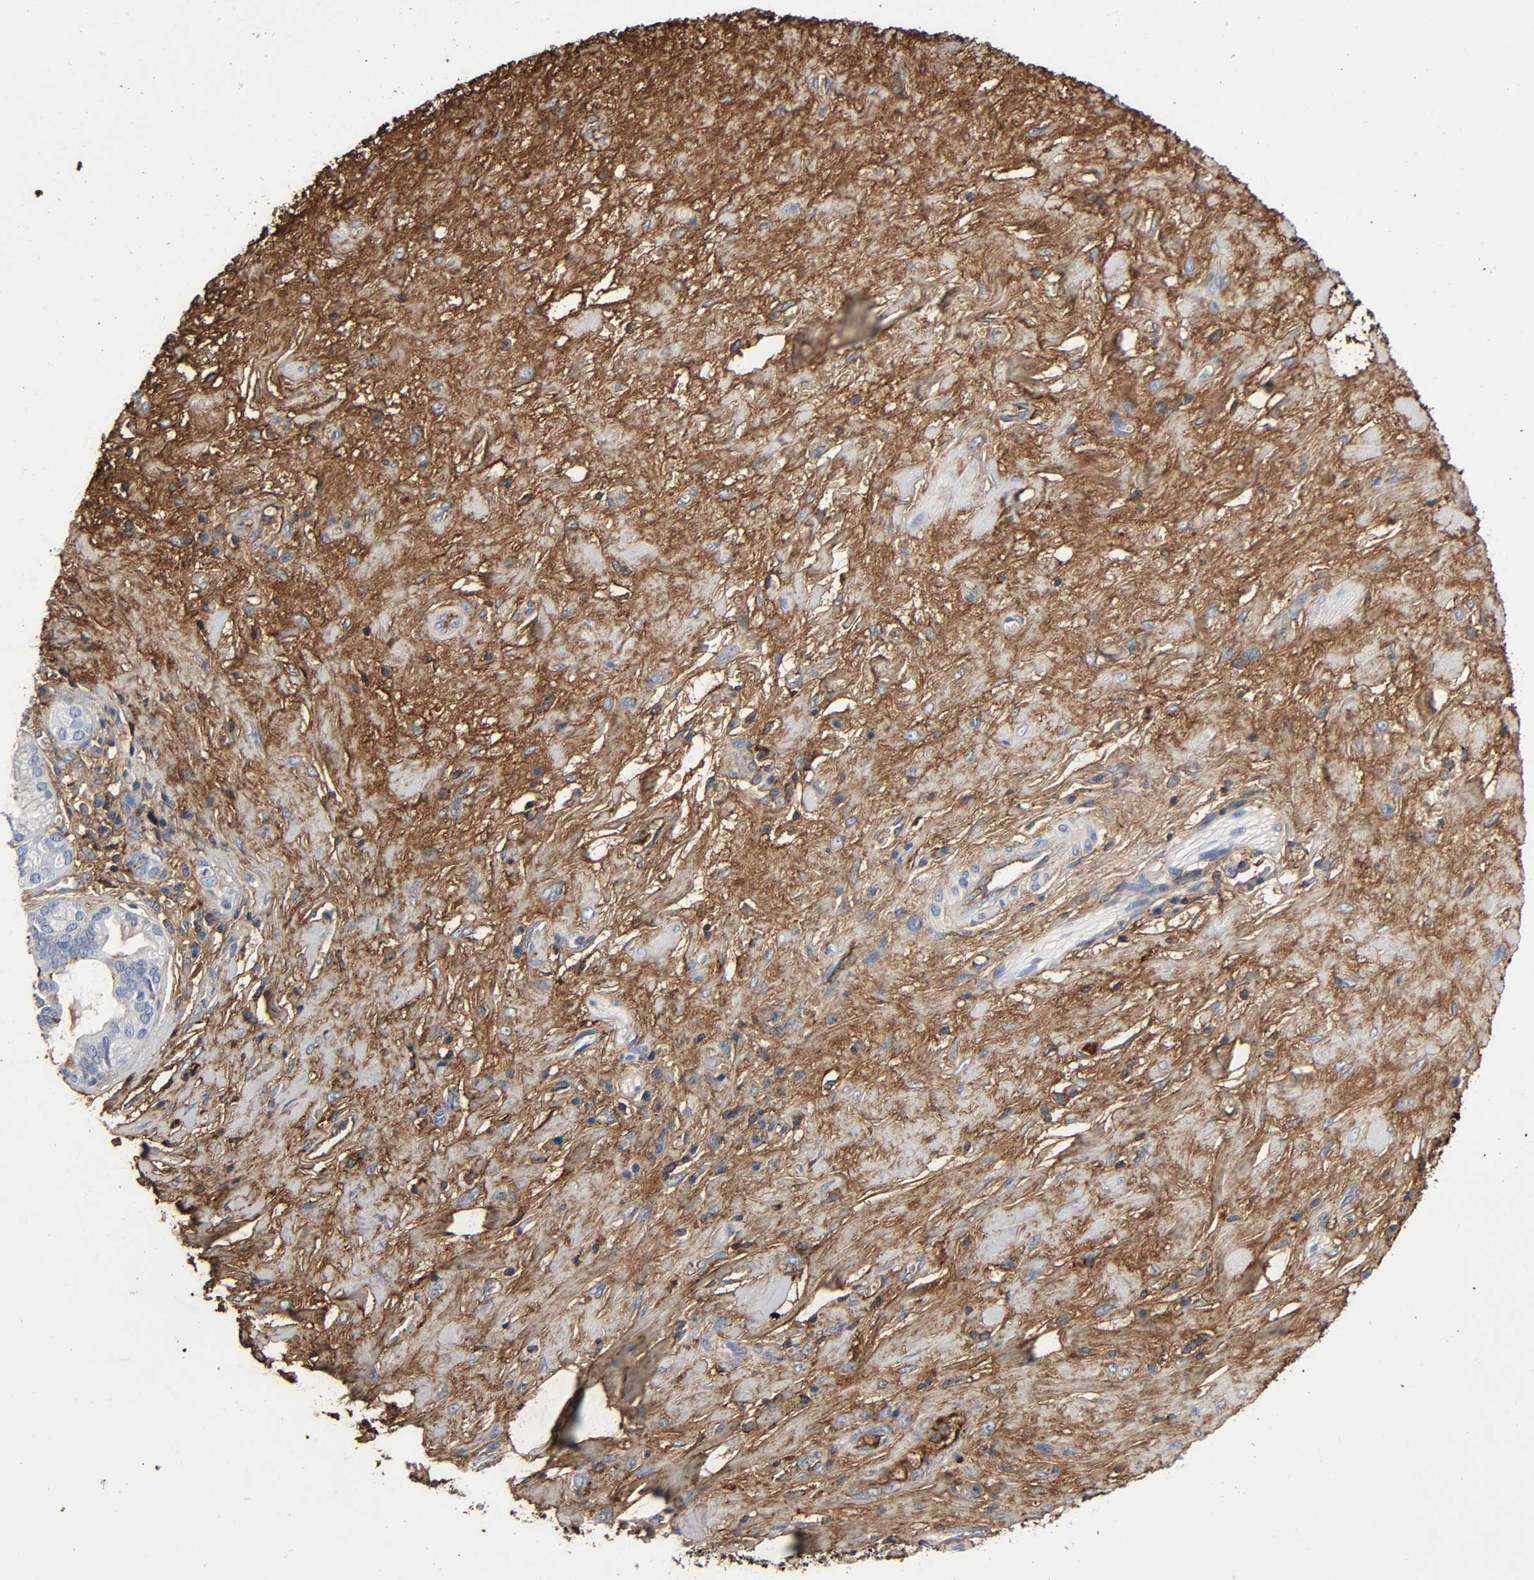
{"staining": {"intensity": "weak", "quantity": ">75%", "location": "cytoplasmic/membranous"}, "tissue": "pancreatic cancer", "cell_type": "Tumor cells", "image_type": "cancer", "snomed": [{"axis": "morphology", "description": "Adenocarcinoma, NOS"}, {"axis": "topography", "description": "Pancreas"}], "caption": "DAB immunohistochemical staining of human pancreatic adenocarcinoma exhibits weak cytoplasmic/membranous protein positivity in approximately >75% of tumor cells. (IHC, brightfield microscopy, high magnification).", "gene": "C3", "patient": {"sex": "female", "age": 73}}